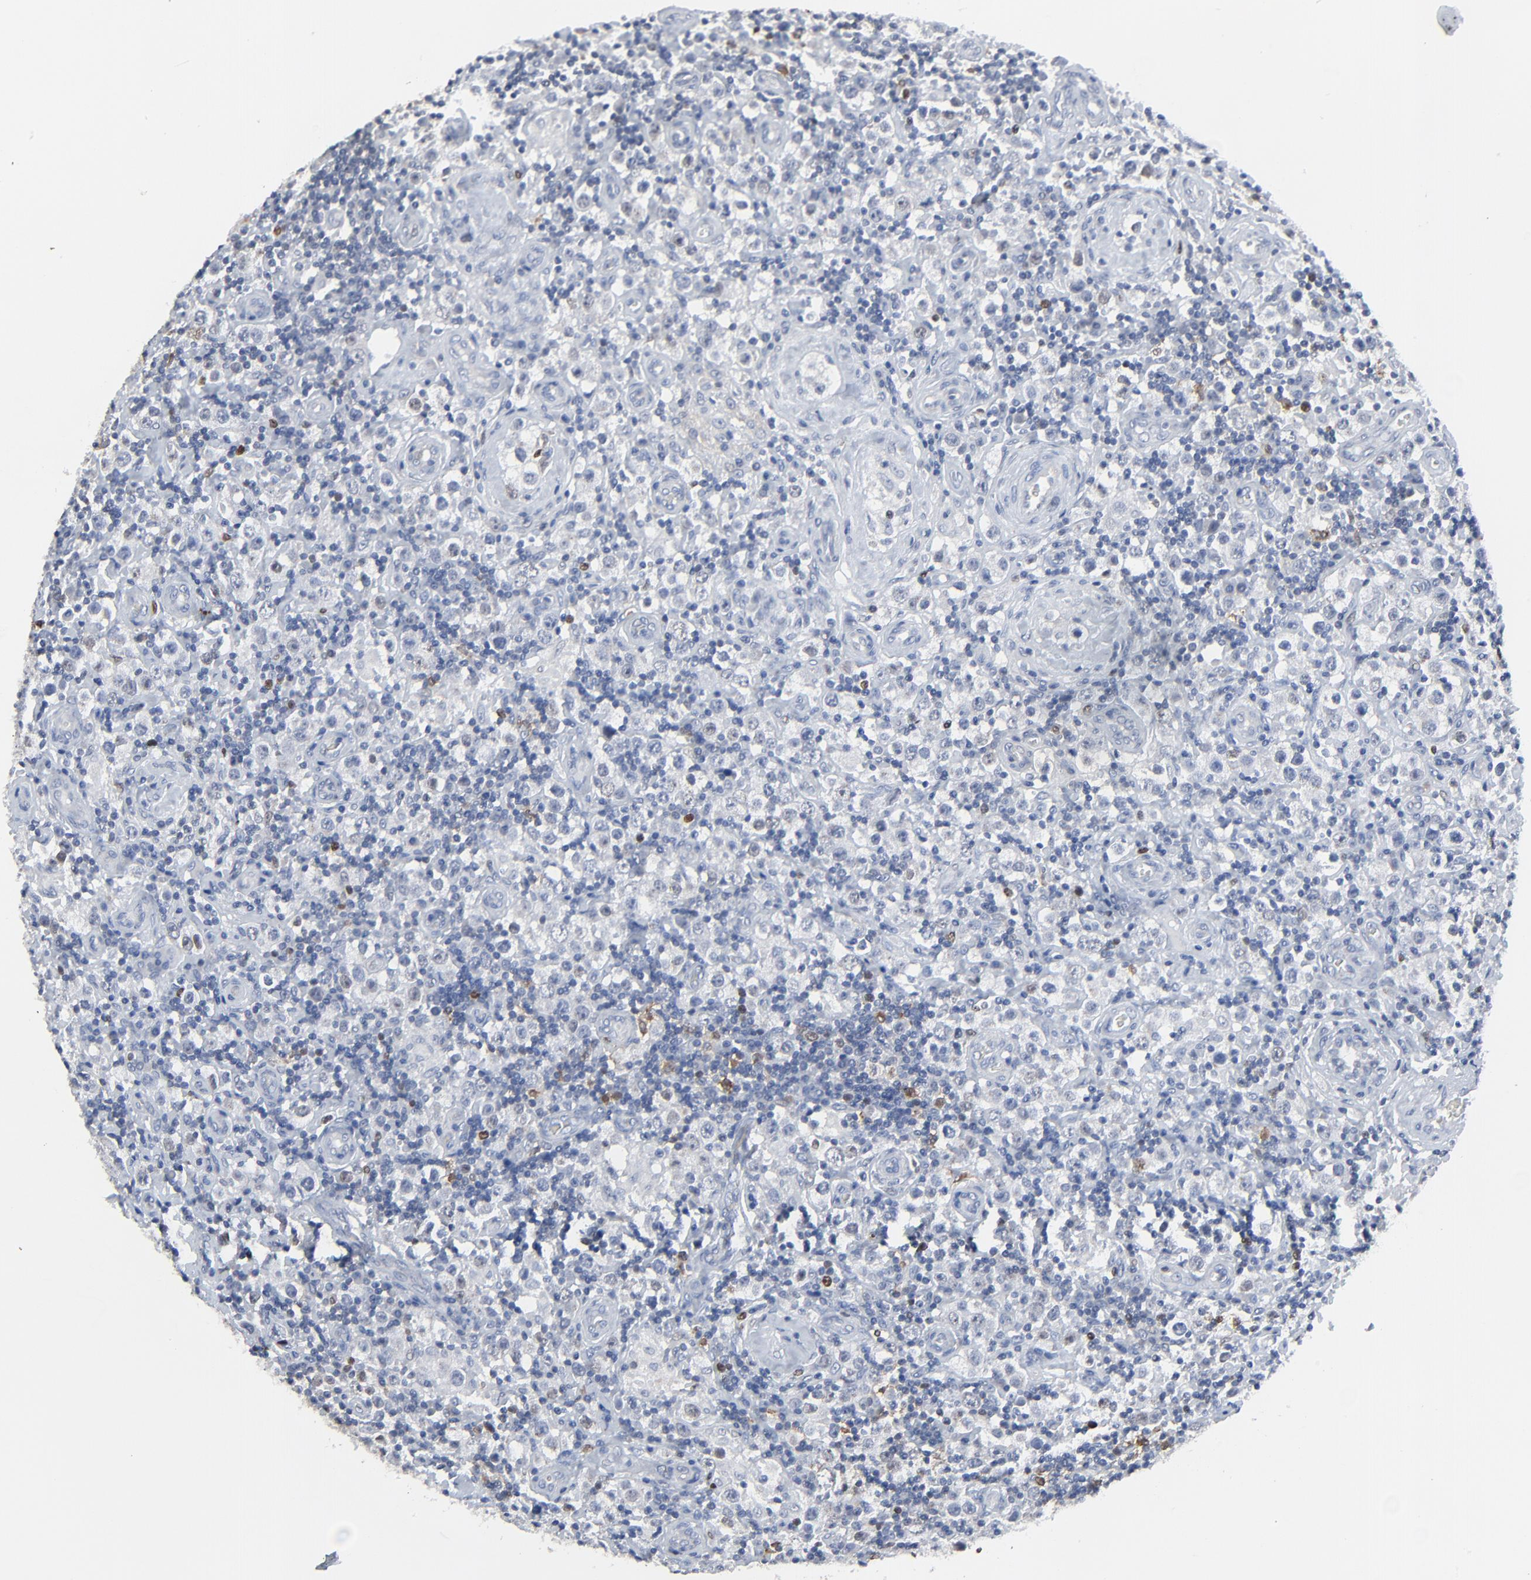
{"staining": {"intensity": "moderate", "quantity": "<25%", "location": "nuclear"}, "tissue": "testis cancer", "cell_type": "Tumor cells", "image_type": "cancer", "snomed": [{"axis": "morphology", "description": "Seminoma, NOS"}, {"axis": "topography", "description": "Testis"}], "caption": "A micrograph of human testis cancer (seminoma) stained for a protein exhibits moderate nuclear brown staining in tumor cells. (Brightfield microscopy of DAB IHC at high magnification).", "gene": "BIRC3", "patient": {"sex": "male", "age": 32}}